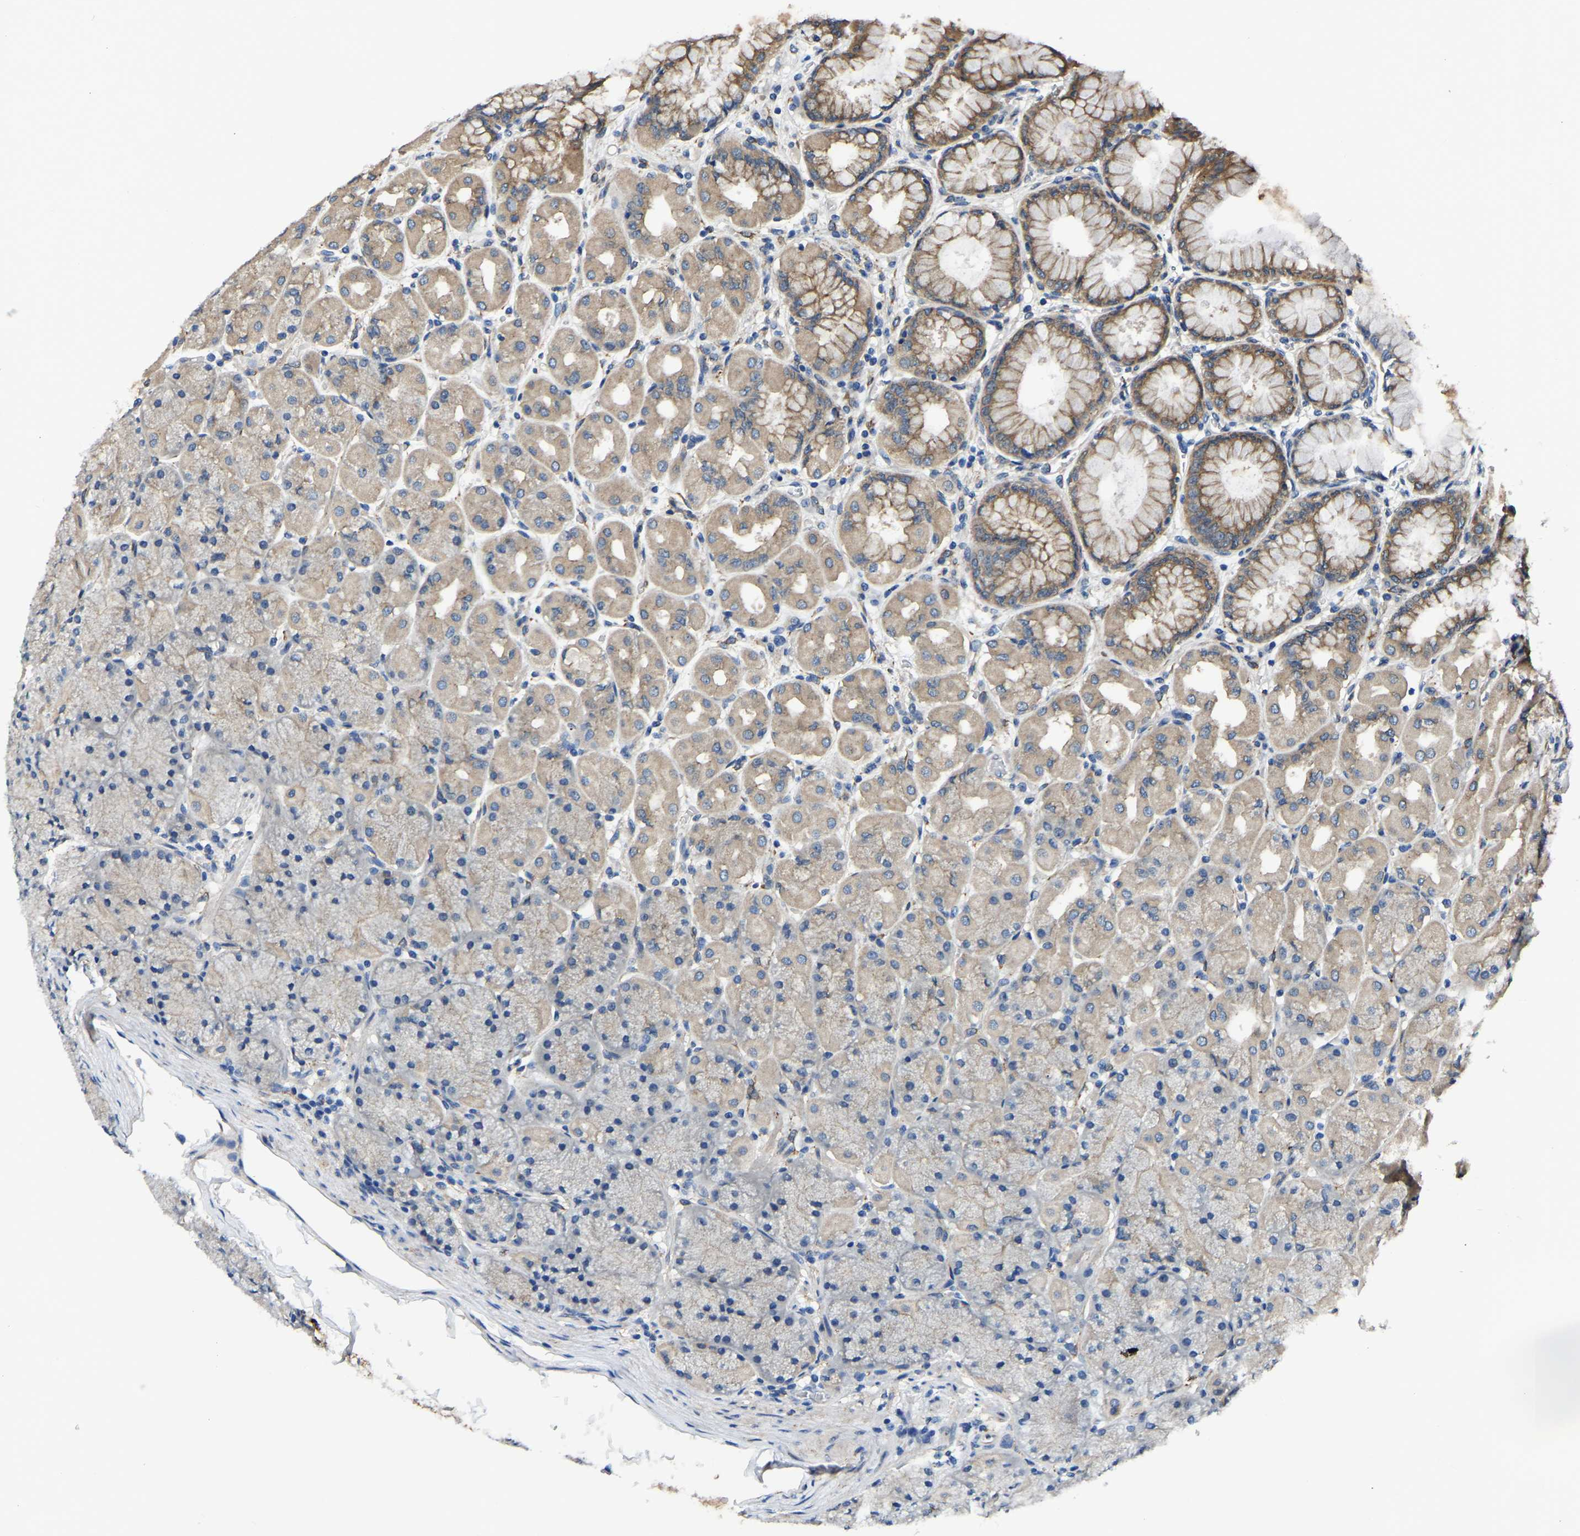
{"staining": {"intensity": "moderate", "quantity": "<25%", "location": "cytoplasmic/membranous"}, "tissue": "stomach", "cell_type": "Glandular cells", "image_type": "normal", "snomed": [{"axis": "morphology", "description": "Normal tissue, NOS"}, {"axis": "topography", "description": "Stomach, upper"}], "caption": "Protein expression analysis of benign stomach reveals moderate cytoplasmic/membranous expression in about <25% of glandular cells.", "gene": "ARL6IP5", "patient": {"sex": "female", "age": 56}}